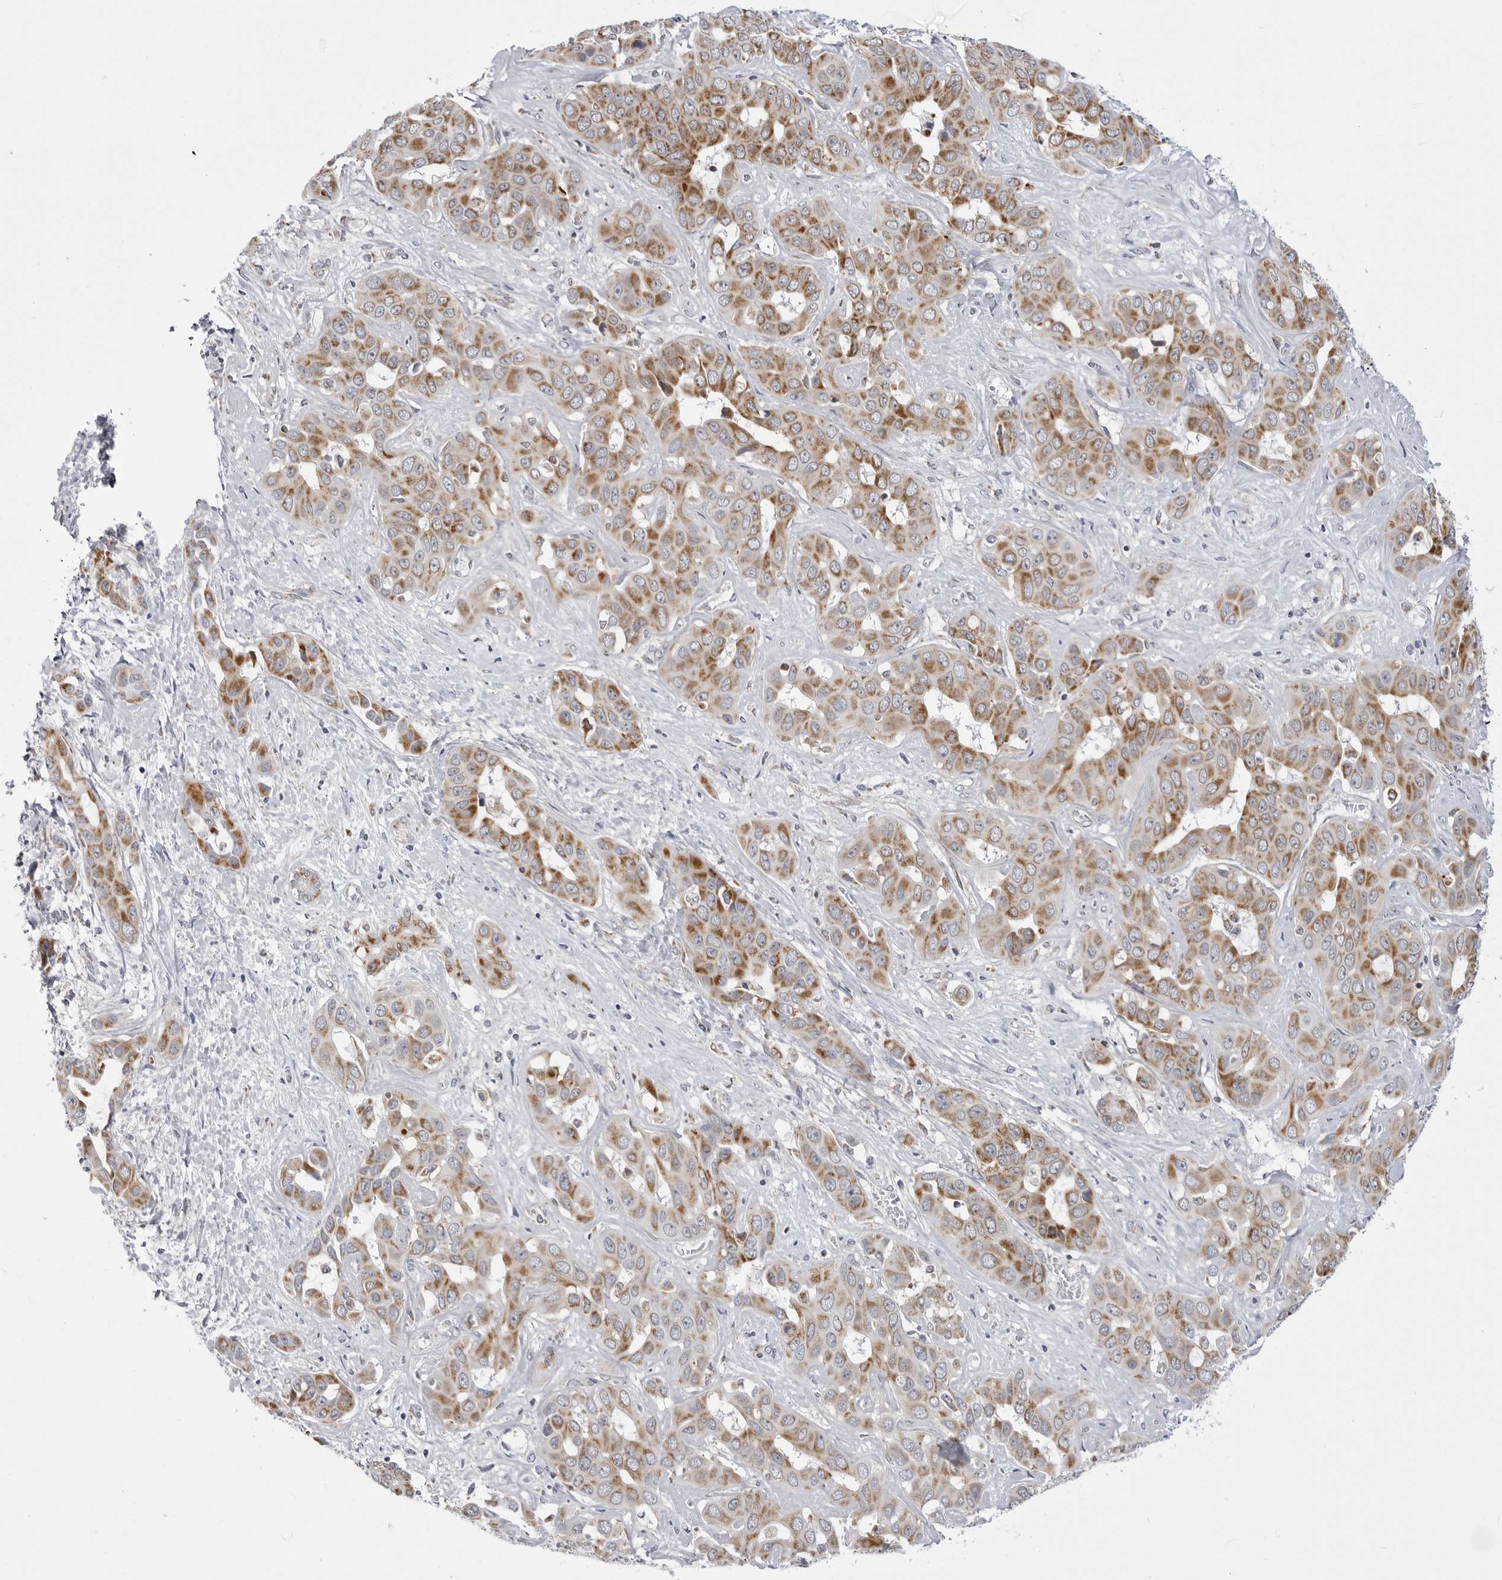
{"staining": {"intensity": "moderate", "quantity": ">75%", "location": "cytoplasmic/membranous"}, "tissue": "liver cancer", "cell_type": "Tumor cells", "image_type": "cancer", "snomed": [{"axis": "morphology", "description": "Cholangiocarcinoma"}, {"axis": "topography", "description": "Liver"}], "caption": "An immunohistochemistry photomicrograph of tumor tissue is shown. Protein staining in brown highlights moderate cytoplasmic/membranous positivity in liver cancer (cholangiocarcinoma) within tumor cells.", "gene": "FH", "patient": {"sex": "female", "age": 52}}